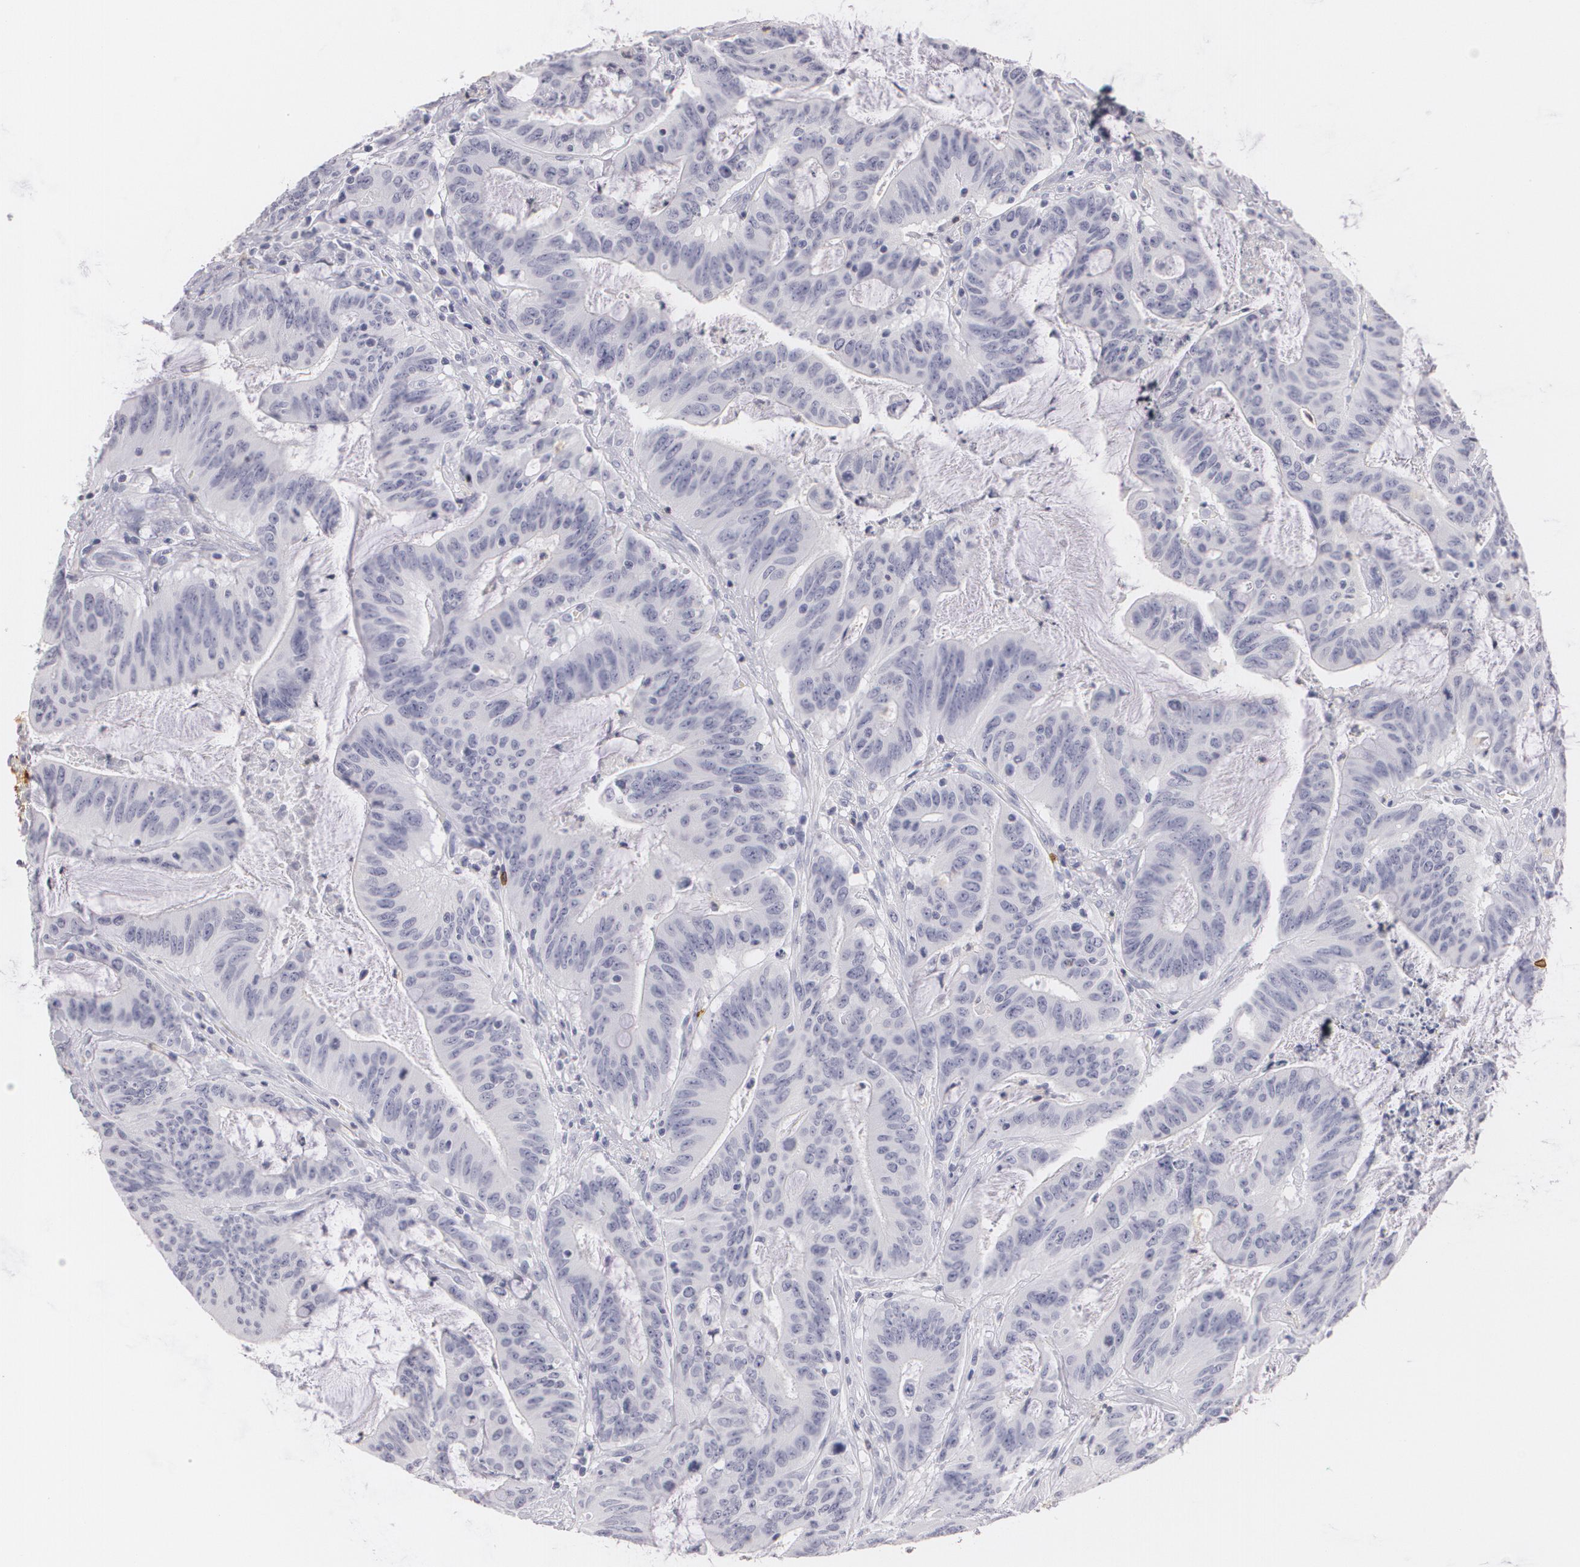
{"staining": {"intensity": "negative", "quantity": "none", "location": "none"}, "tissue": "colorectal cancer", "cell_type": "Tumor cells", "image_type": "cancer", "snomed": [{"axis": "morphology", "description": "Adenocarcinoma, NOS"}, {"axis": "topography", "description": "Colon"}], "caption": "The immunohistochemistry (IHC) histopathology image has no significant staining in tumor cells of adenocarcinoma (colorectal) tissue.", "gene": "NGFR", "patient": {"sex": "male", "age": 54}}